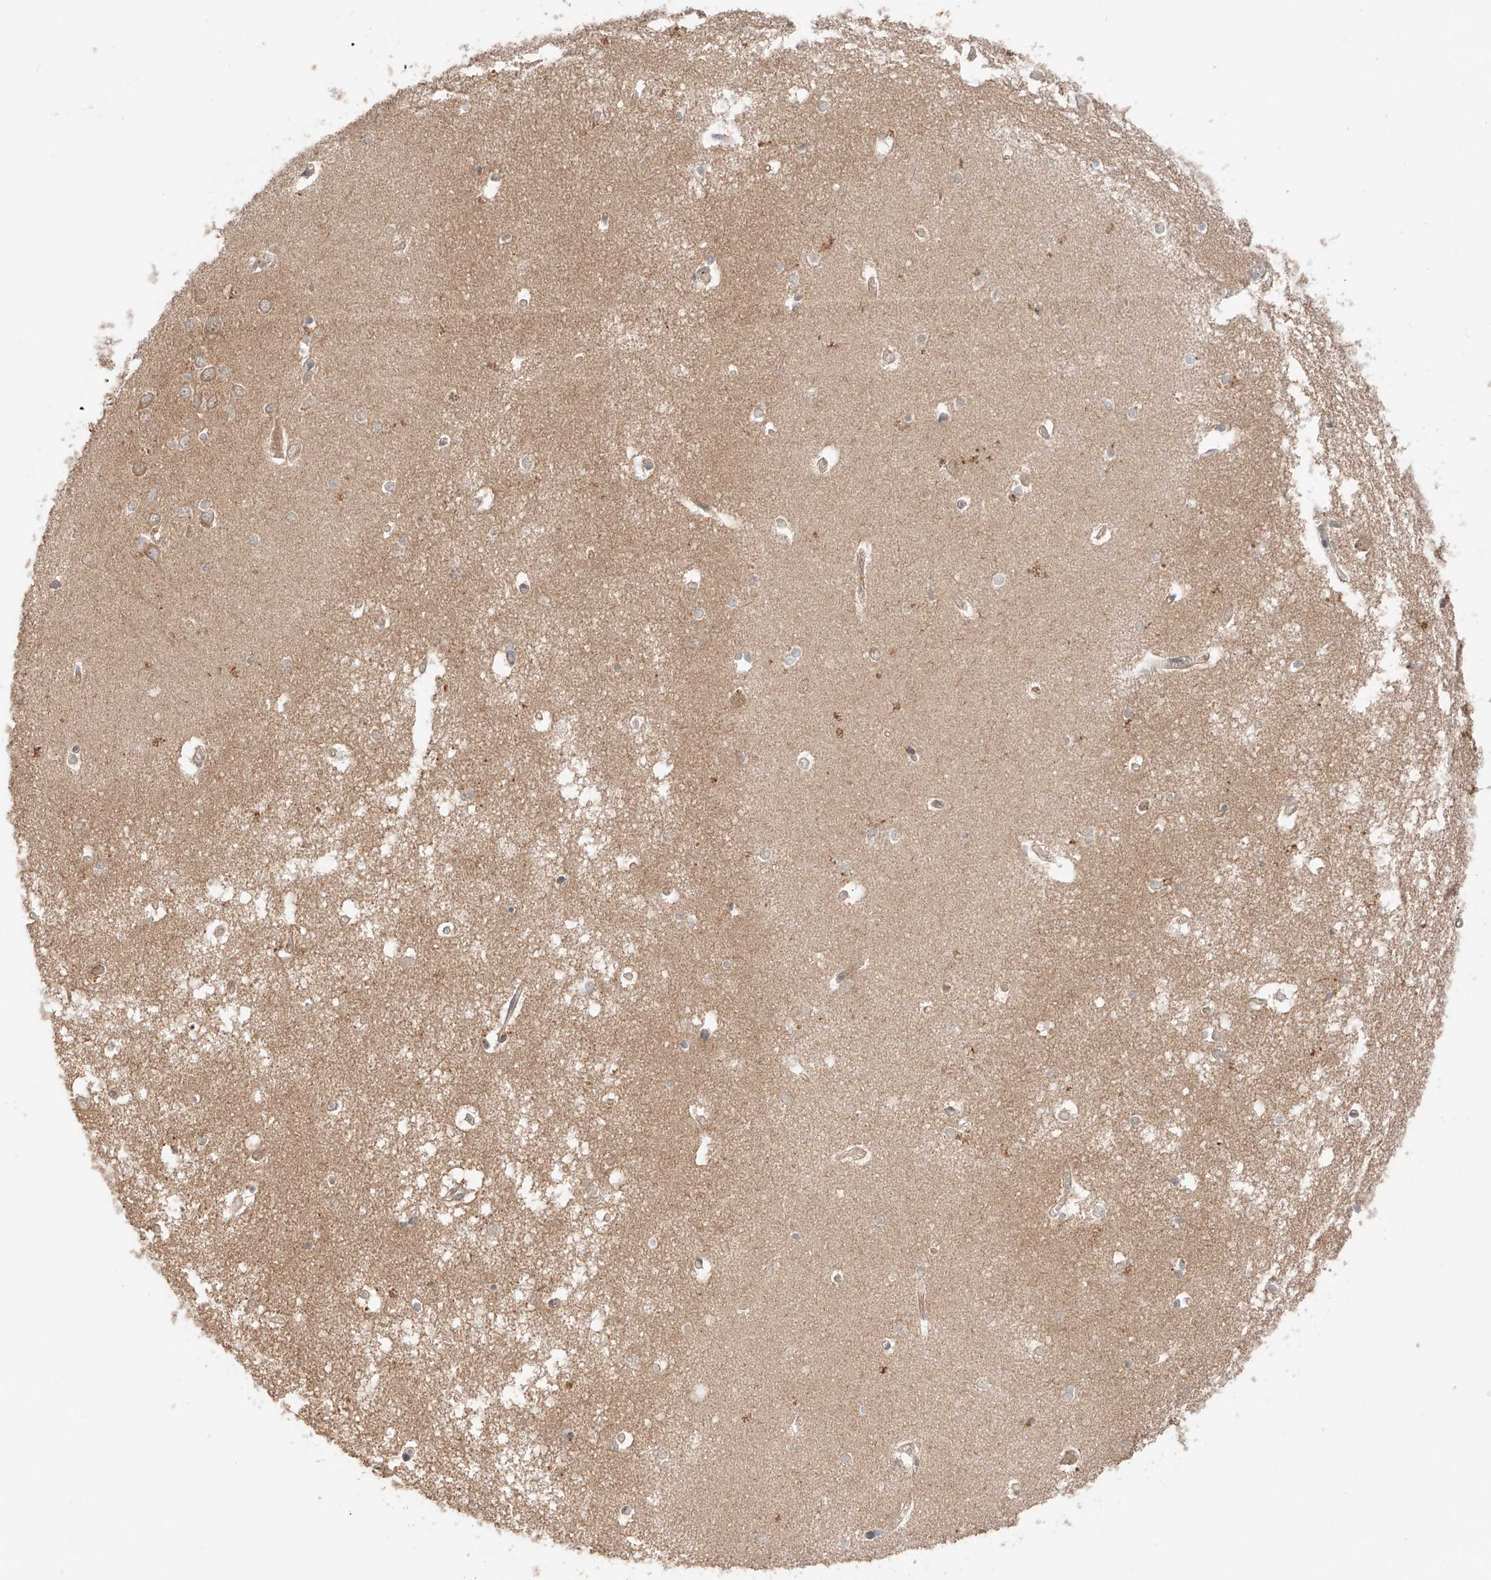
{"staining": {"intensity": "weak", "quantity": "<25%", "location": "cytoplasmic/membranous"}, "tissue": "hippocampus", "cell_type": "Glial cells", "image_type": "normal", "snomed": [{"axis": "morphology", "description": "Normal tissue, NOS"}, {"axis": "topography", "description": "Hippocampus"}], "caption": "Glial cells show no significant protein expression in unremarkable hippocampus. (DAB (3,3'-diaminobenzidine) immunohistochemistry (IHC) visualized using brightfield microscopy, high magnification).", "gene": "XPNPEP1", "patient": {"sex": "male", "age": 70}}